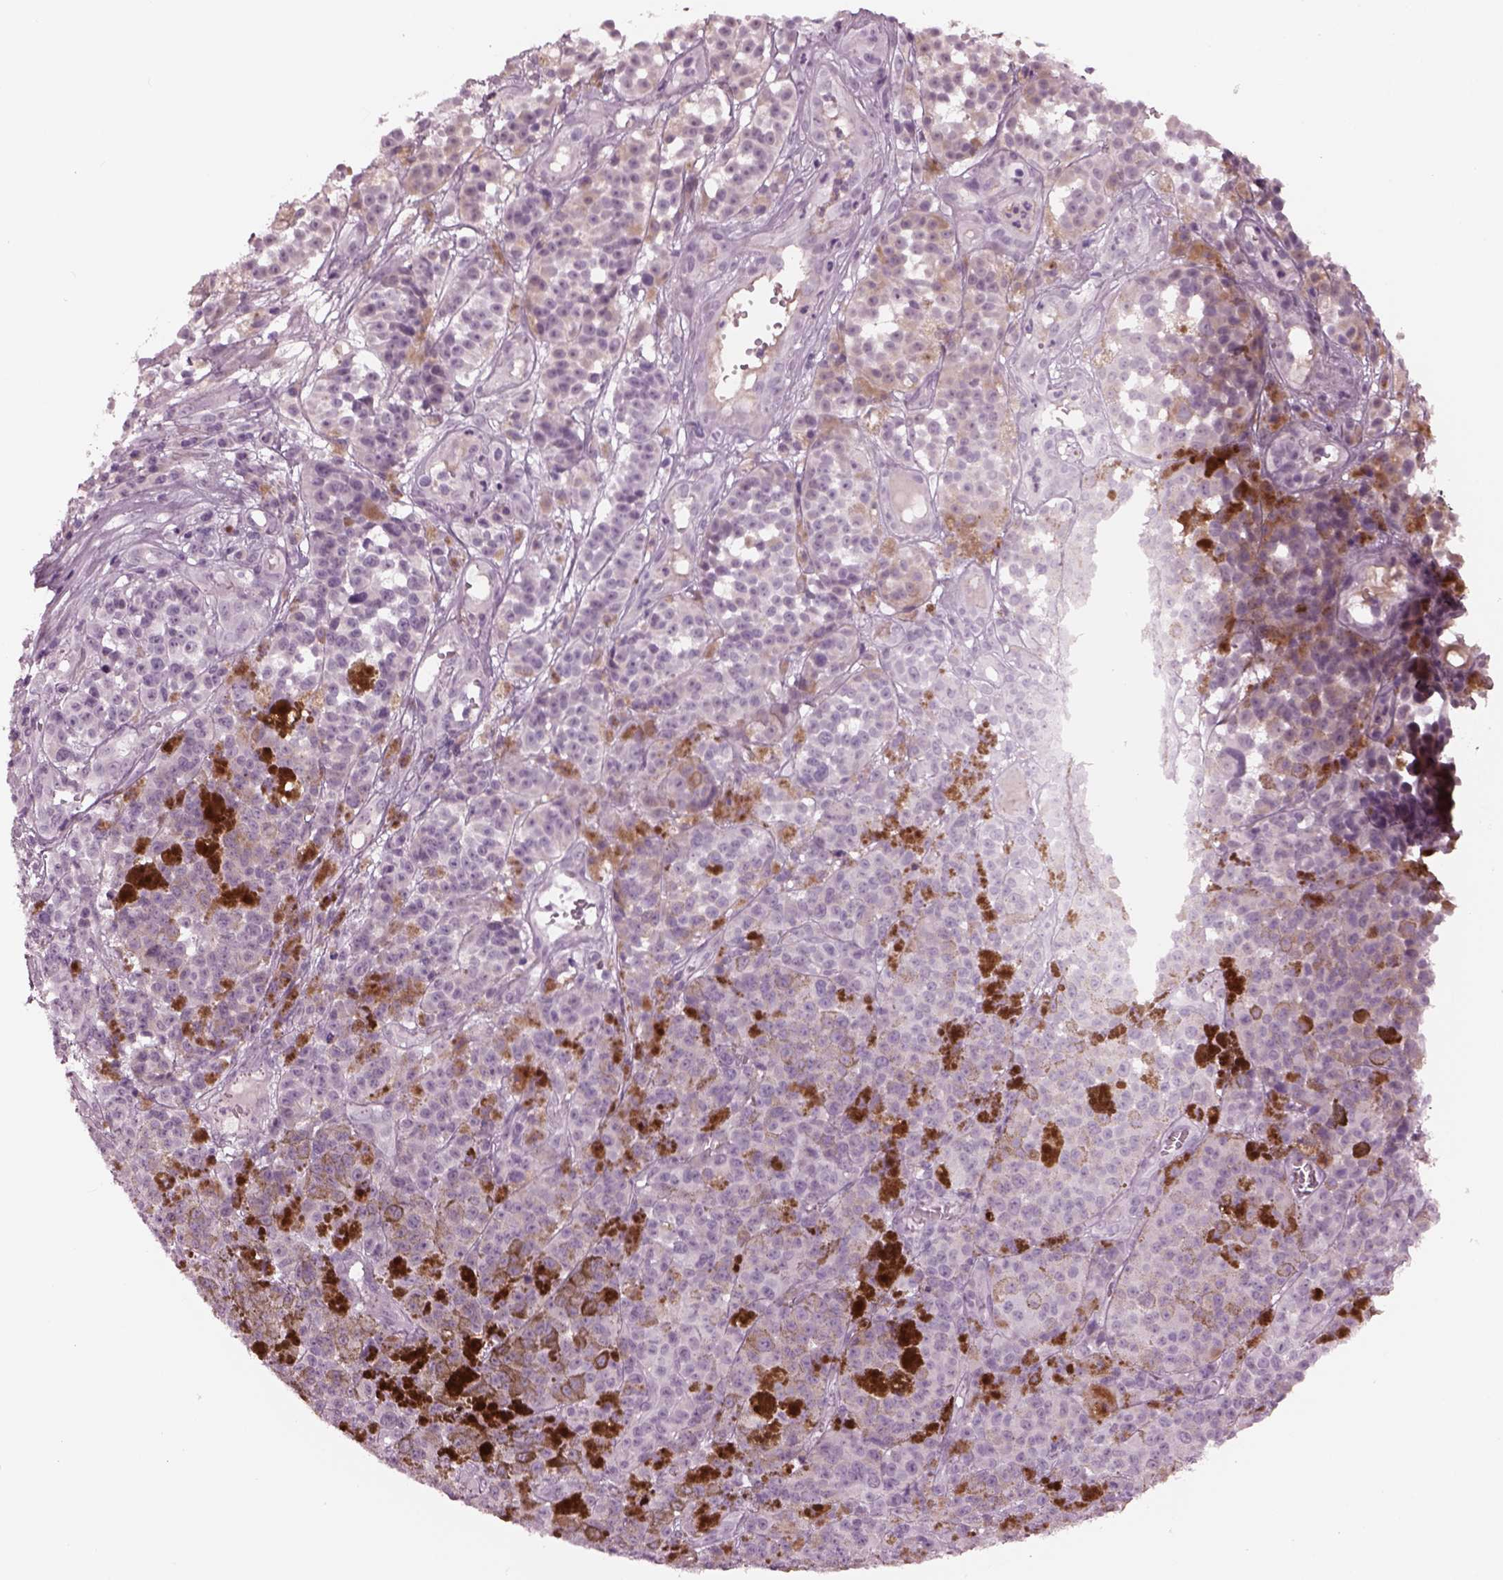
{"staining": {"intensity": "weak", "quantity": "<25%", "location": "cytoplasmic/membranous"}, "tissue": "melanoma", "cell_type": "Tumor cells", "image_type": "cancer", "snomed": [{"axis": "morphology", "description": "Malignant melanoma, NOS"}, {"axis": "topography", "description": "Skin"}], "caption": "Immunohistochemistry micrograph of human melanoma stained for a protein (brown), which displays no expression in tumor cells.", "gene": "CYLC1", "patient": {"sex": "female", "age": 58}}